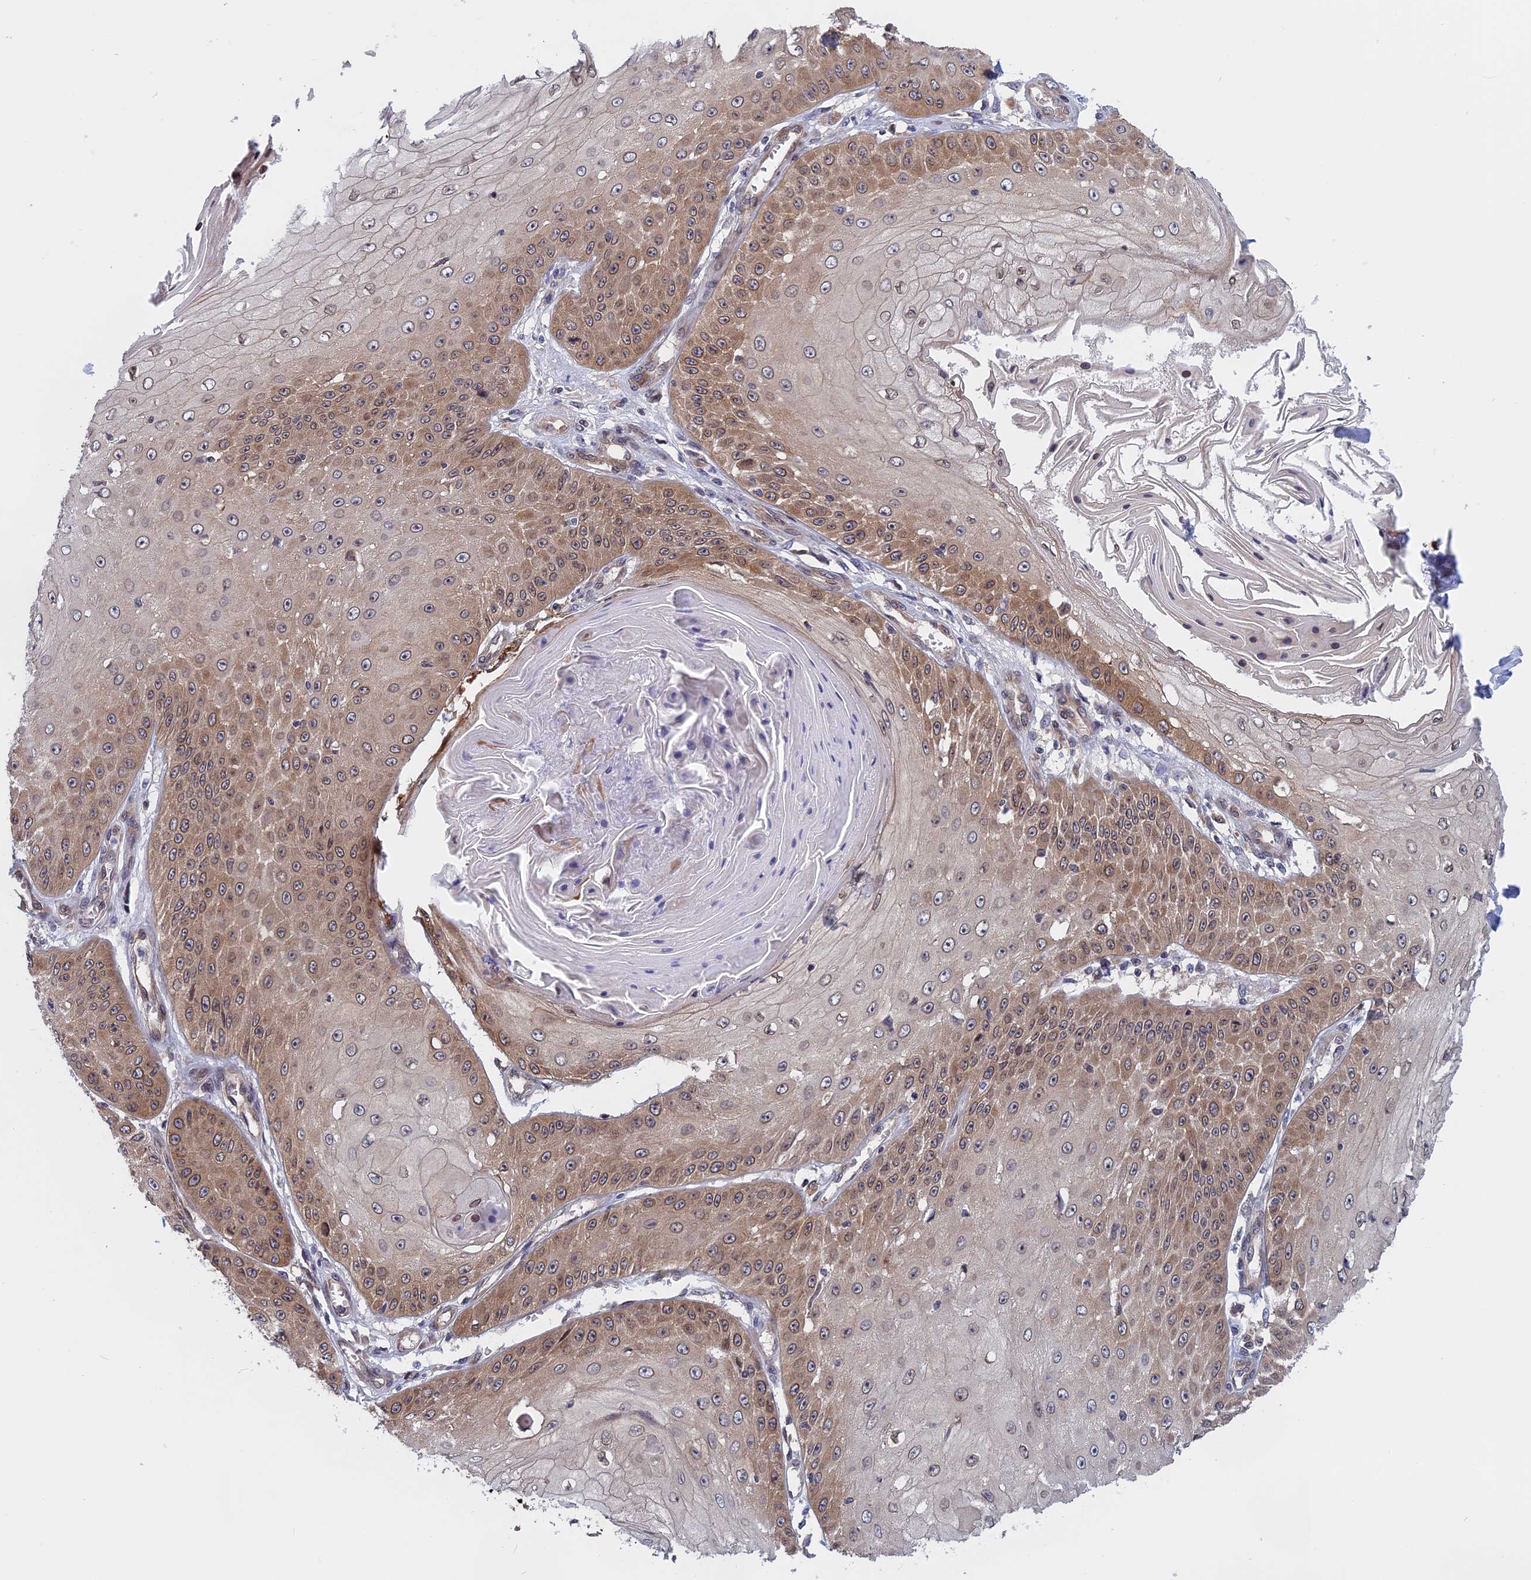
{"staining": {"intensity": "moderate", "quantity": "25%-75%", "location": "cytoplasmic/membranous"}, "tissue": "skin cancer", "cell_type": "Tumor cells", "image_type": "cancer", "snomed": [{"axis": "morphology", "description": "Squamous cell carcinoma, NOS"}, {"axis": "topography", "description": "Skin"}], "caption": "Moderate cytoplasmic/membranous protein positivity is identified in approximately 25%-75% of tumor cells in skin cancer (squamous cell carcinoma). The protein of interest is stained brown, and the nuclei are stained in blue (DAB IHC with brightfield microscopy, high magnification).", "gene": "NAA10", "patient": {"sex": "male", "age": 70}}